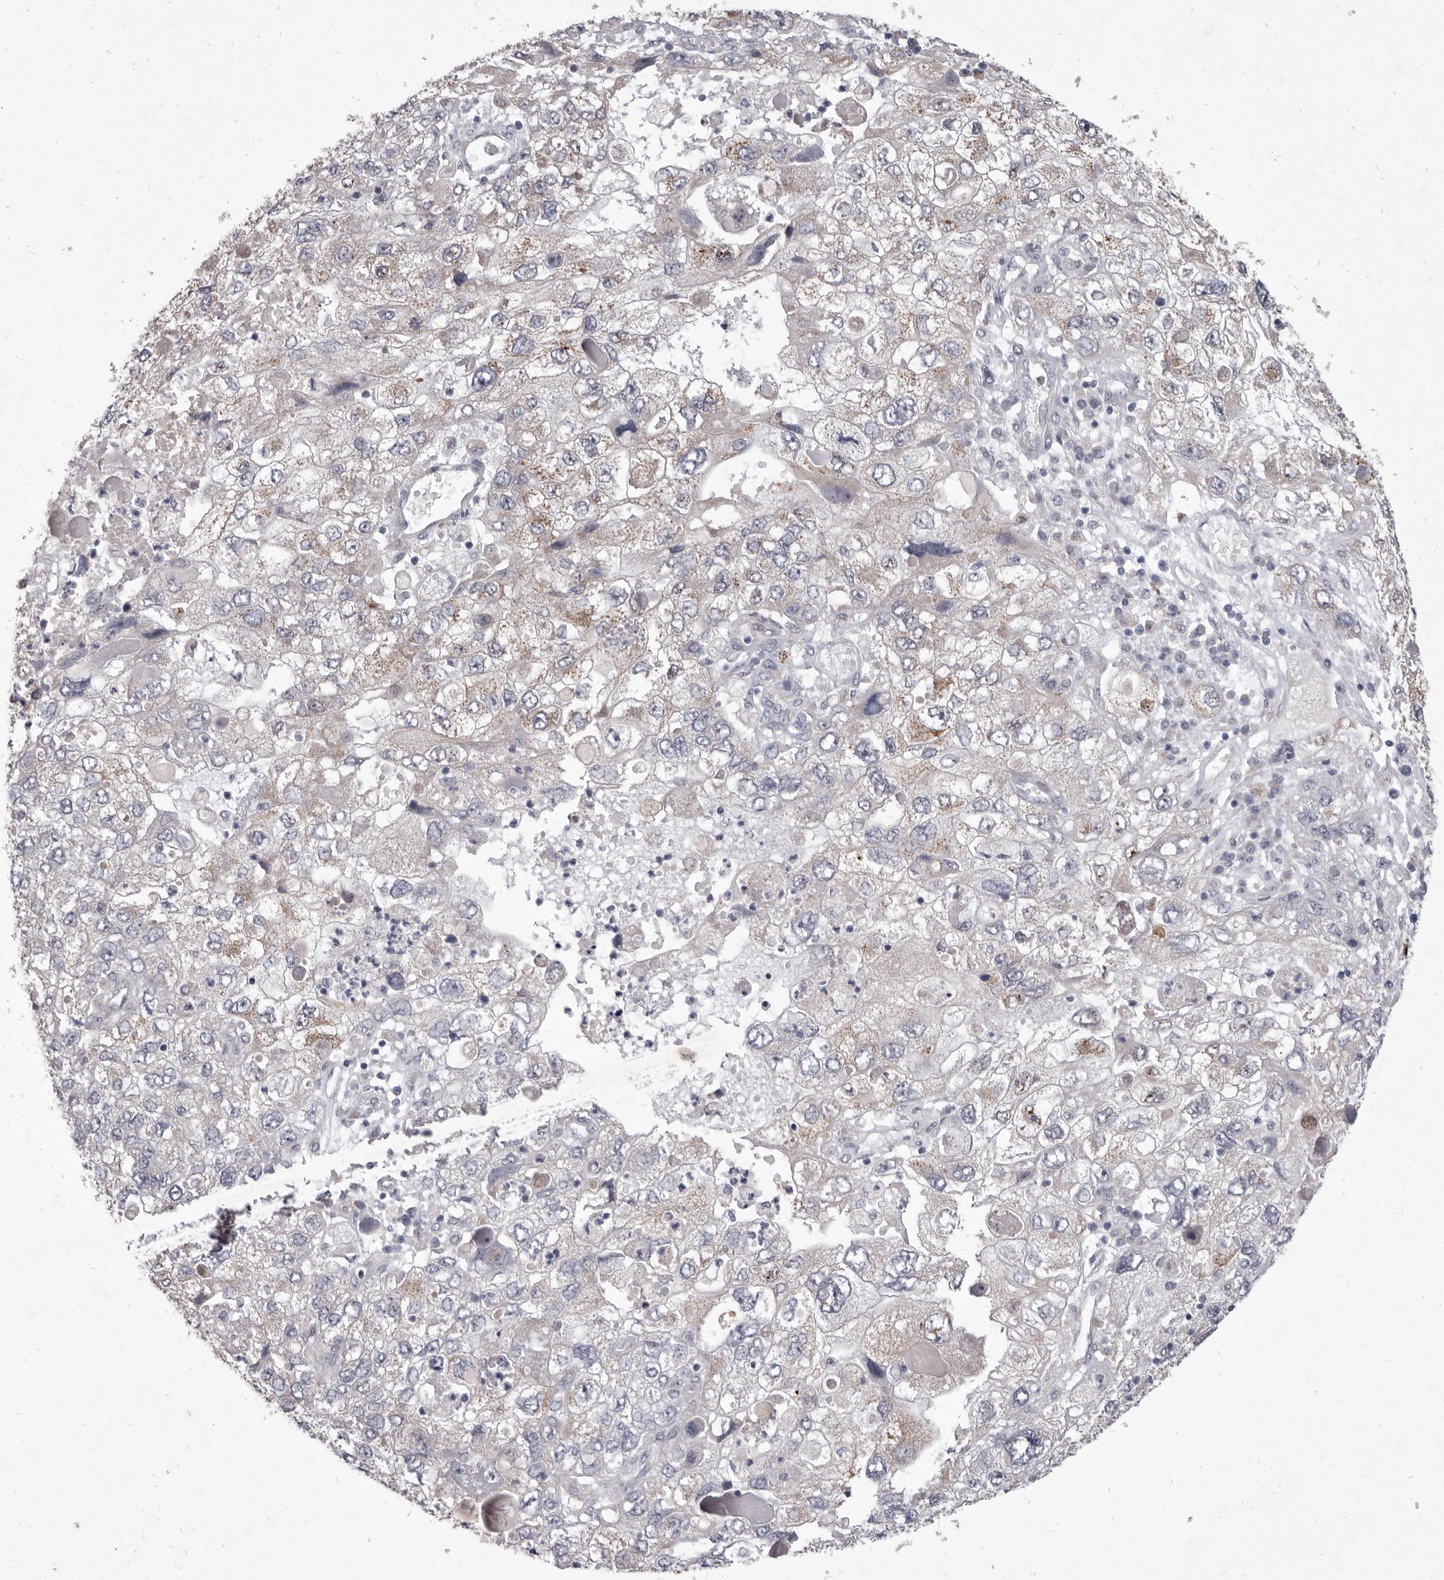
{"staining": {"intensity": "weak", "quantity": "<25%", "location": "cytoplasmic/membranous"}, "tissue": "endometrial cancer", "cell_type": "Tumor cells", "image_type": "cancer", "snomed": [{"axis": "morphology", "description": "Adenocarcinoma, NOS"}, {"axis": "topography", "description": "Endometrium"}], "caption": "Endometrial cancer stained for a protein using IHC exhibits no positivity tumor cells.", "gene": "P2RX6", "patient": {"sex": "female", "age": 49}}